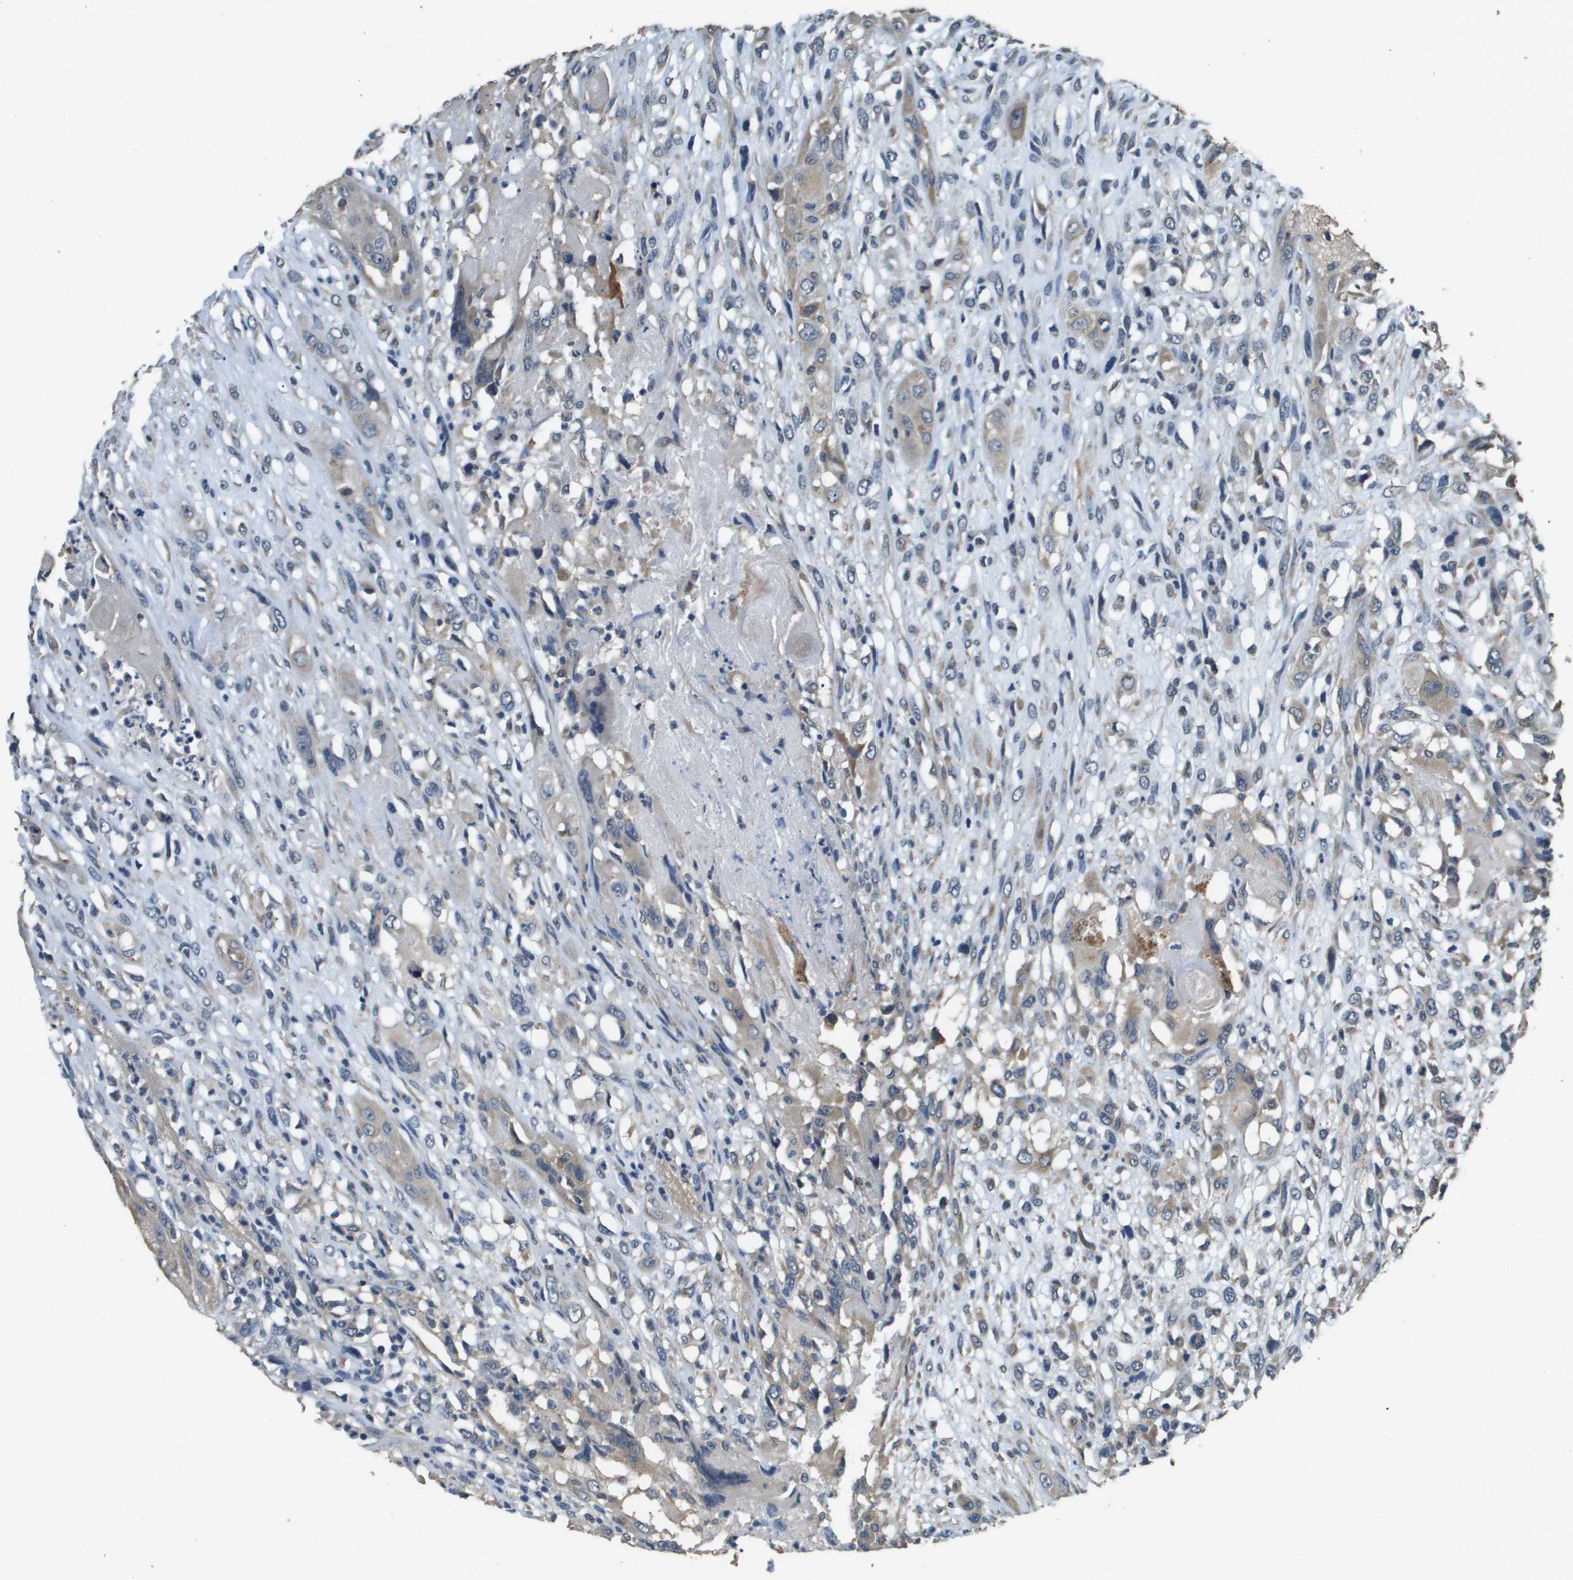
{"staining": {"intensity": "weak", "quantity": "25%-75%", "location": "cytoplasmic/membranous"}, "tissue": "head and neck cancer", "cell_type": "Tumor cells", "image_type": "cancer", "snomed": [{"axis": "morphology", "description": "Necrosis, NOS"}, {"axis": "morphology", "description": "Neoplasm, malignant, NOS"}, {"axis": "topography", "description": "Salivary gland"}, {"axis": "topography", "description": "Head-Neck"}], "caption": "IHC staining of head and neck cancer, which displays low levels of weak cytoplasmic/membranous expression in approximately 25%-75% of tumor cells indicating weak cytoplasmic/membranous protein positivity. The staining was performed using DAB (3,3'-diaminobenzidine) (brown) for protein detection and nuclei were counterstained in hematoxylin (blue).", "gene": "RAB6B", "patient": {"sex": "male", "age": 43}}